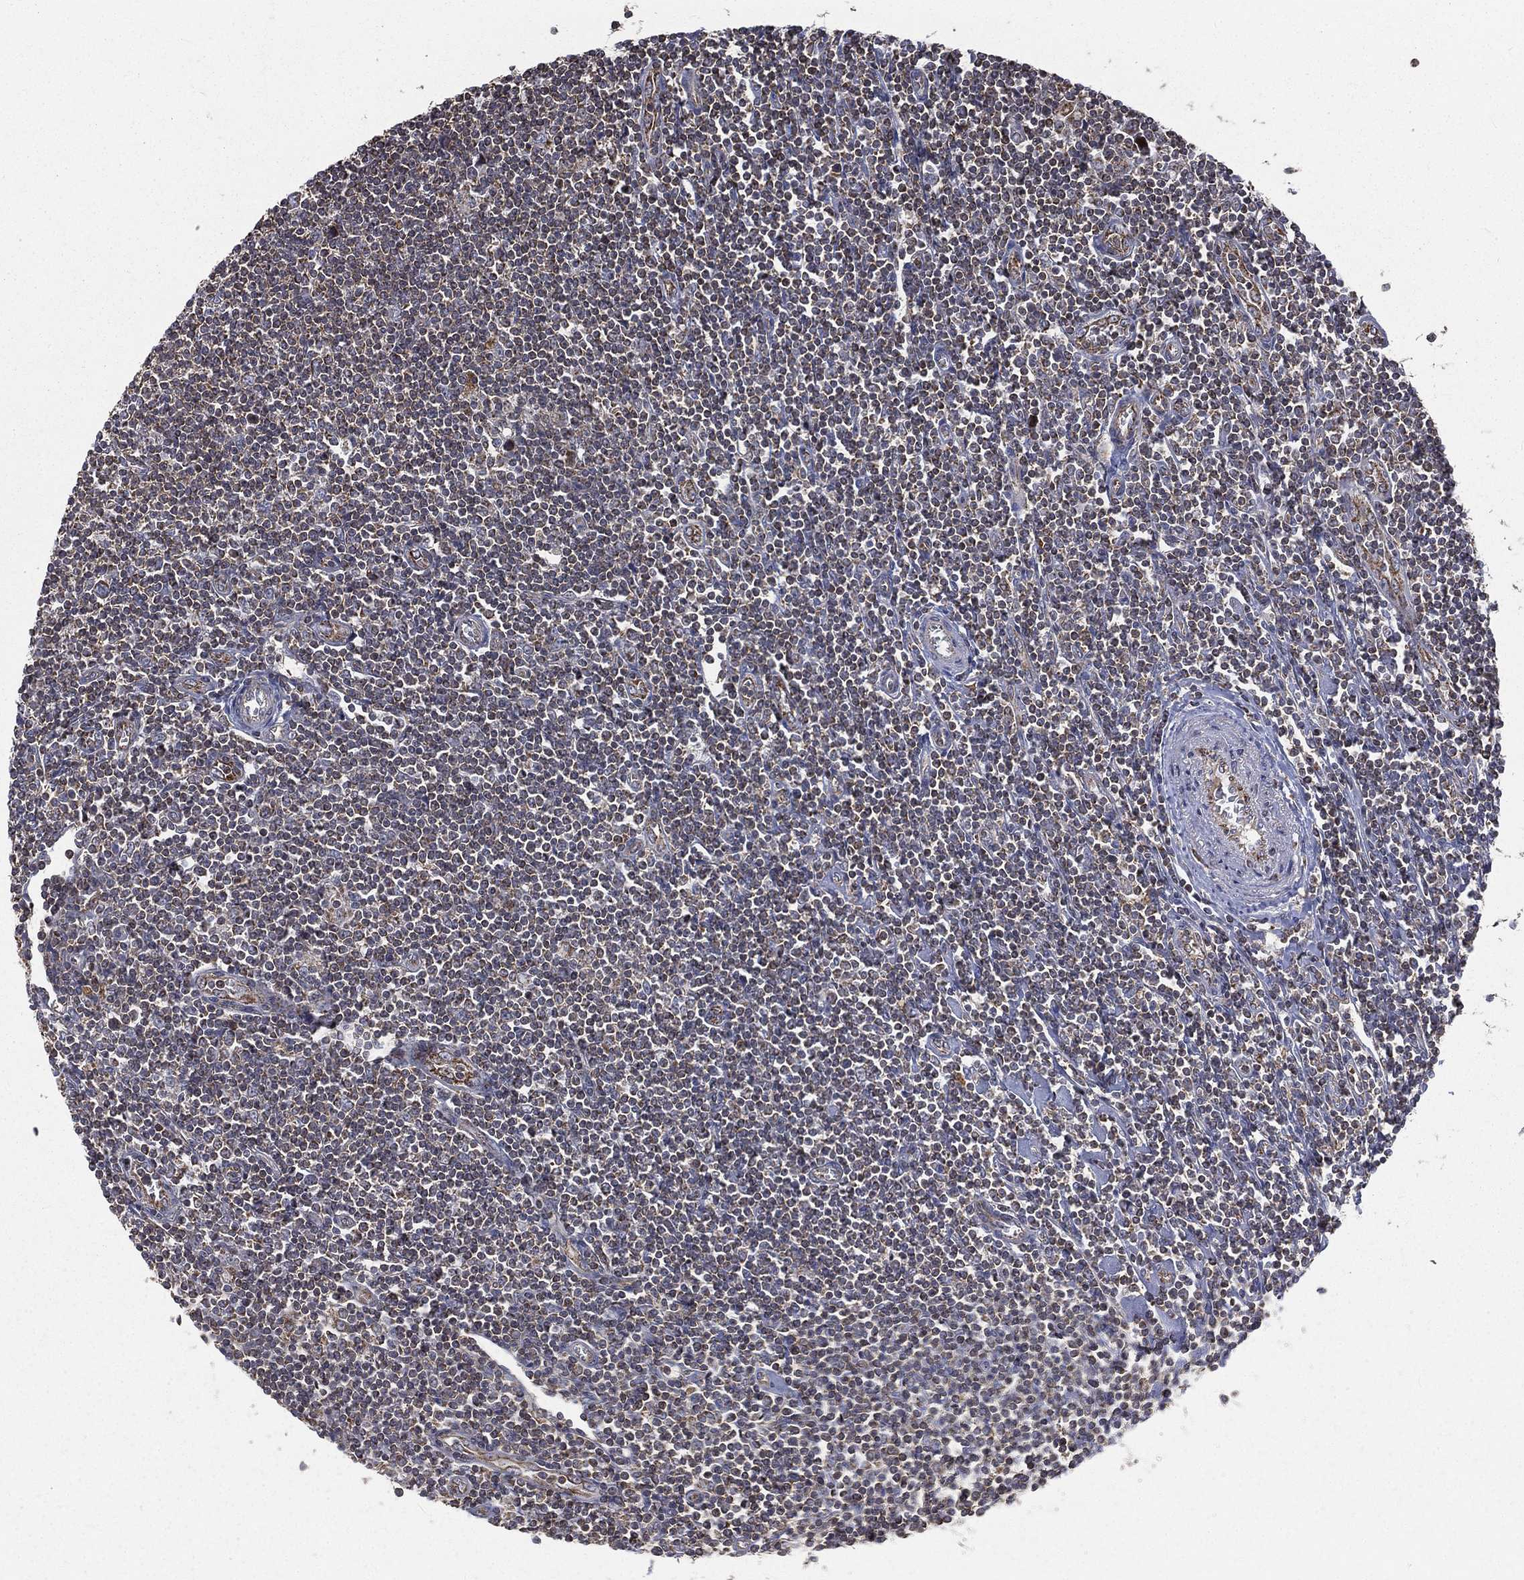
{"staining": {"intensity": "negative", "quantity": "none", "location": "none"}, "tissue": "lymphoma", "cell_type": "Tumor cells", "image_type": "cancer", "snomed": [{"axis": "morphology", "description": "Hodgkin's disease, NOS"}, {"axis": "topography", "description": "Lymph node"}], "caption": "The IHC photomicrograph has no significant positivity in tumor cells of lymphoma tissue. (DAB IHC with hematoxylin counter stain).", "gene": "RIN3", "patient": {"sex": "male", "age": 40}}